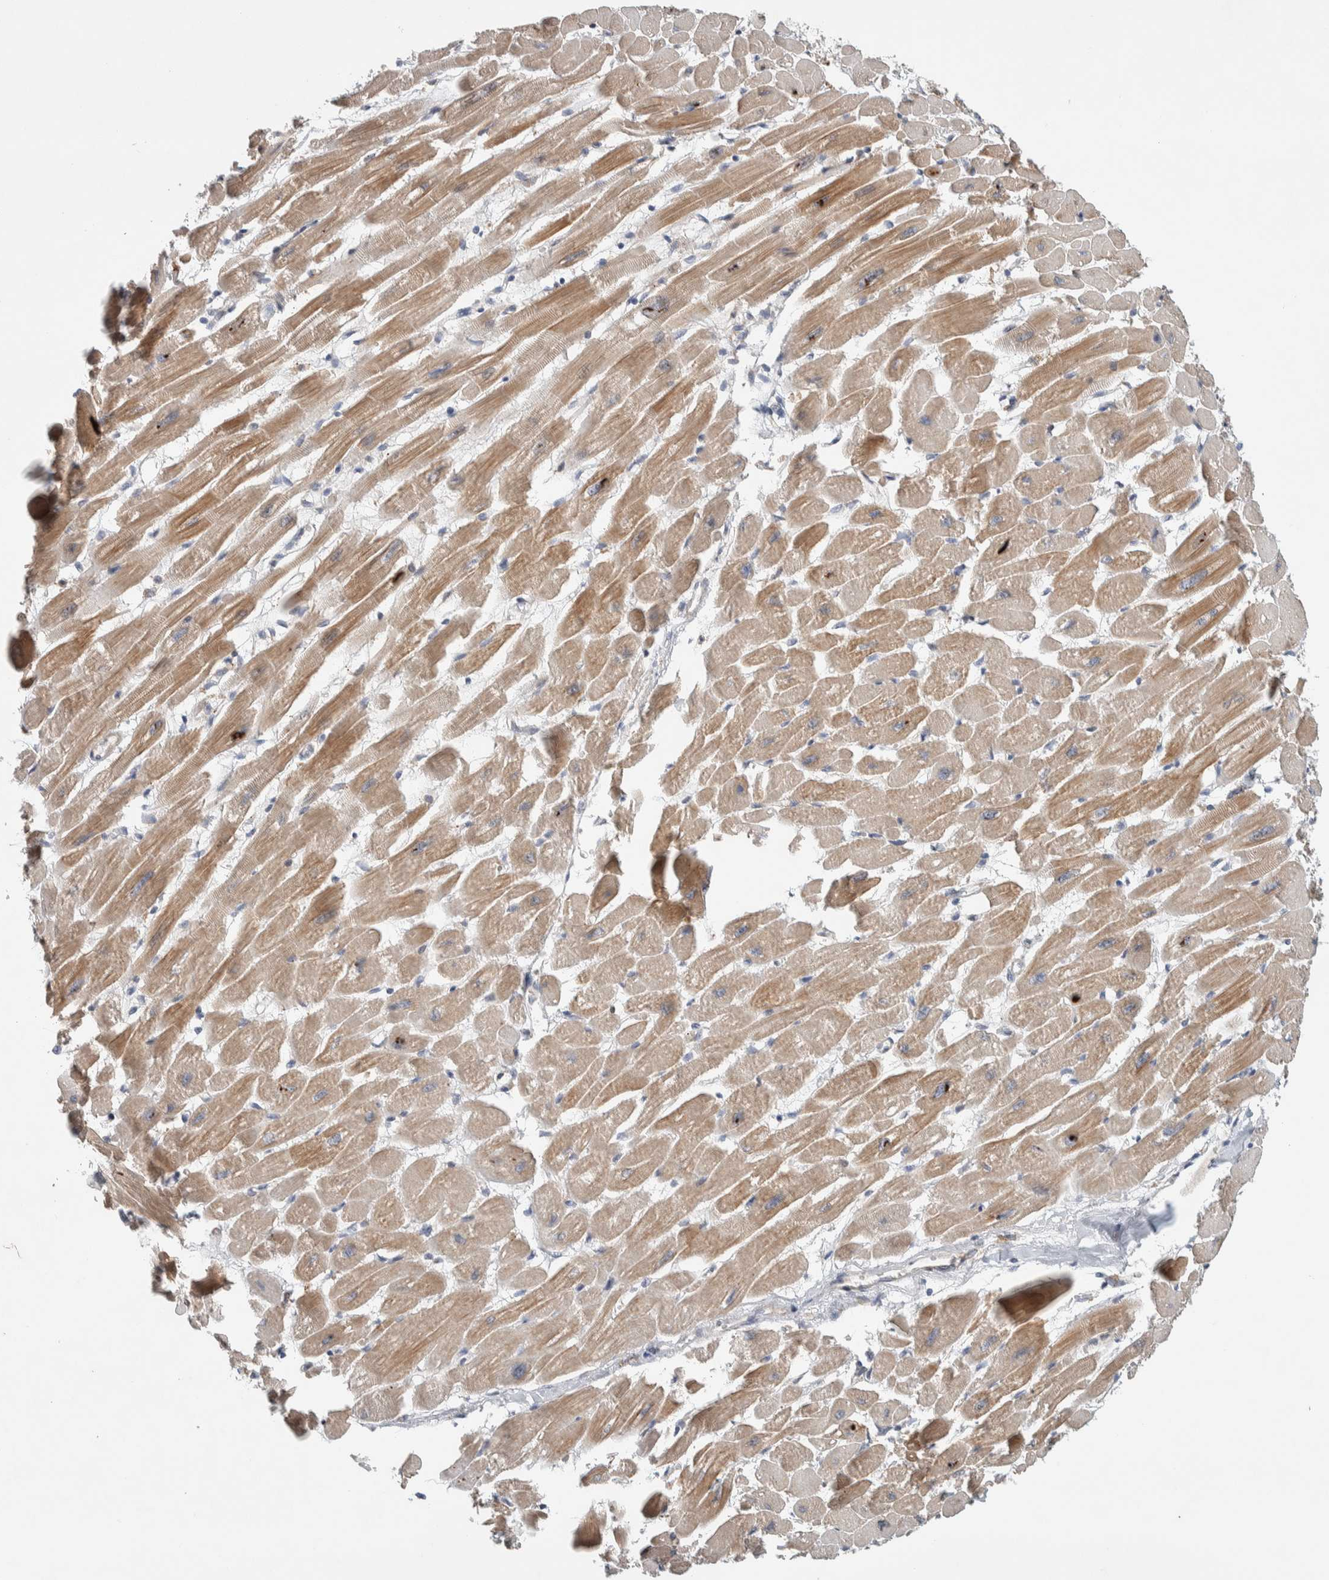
{"staining": {"intensity": "moderate", "quantity": ">75%", "location": "cytoplasmic/membranous"}, "tissue": "heart muscle", "cell_type": "Cardiomyocytes", "image_type": "normal", "snomed": [{"axis": "morphology", "description": "Normal tissue, NOS"}, {"axis": "topography", "description": "Heart"}], "caption": "Immunohistochemistry (IHC) of normal human heart muscle demonstrates medium levels of moderate cytoplasmic/membranous positivity in about >75% of cardiomyocytes. (DAB IHC, brown staining for protein, blue staining for nuclei).", "gene": "ADCY8", "patient": {"sex": "female", "age": 54}}